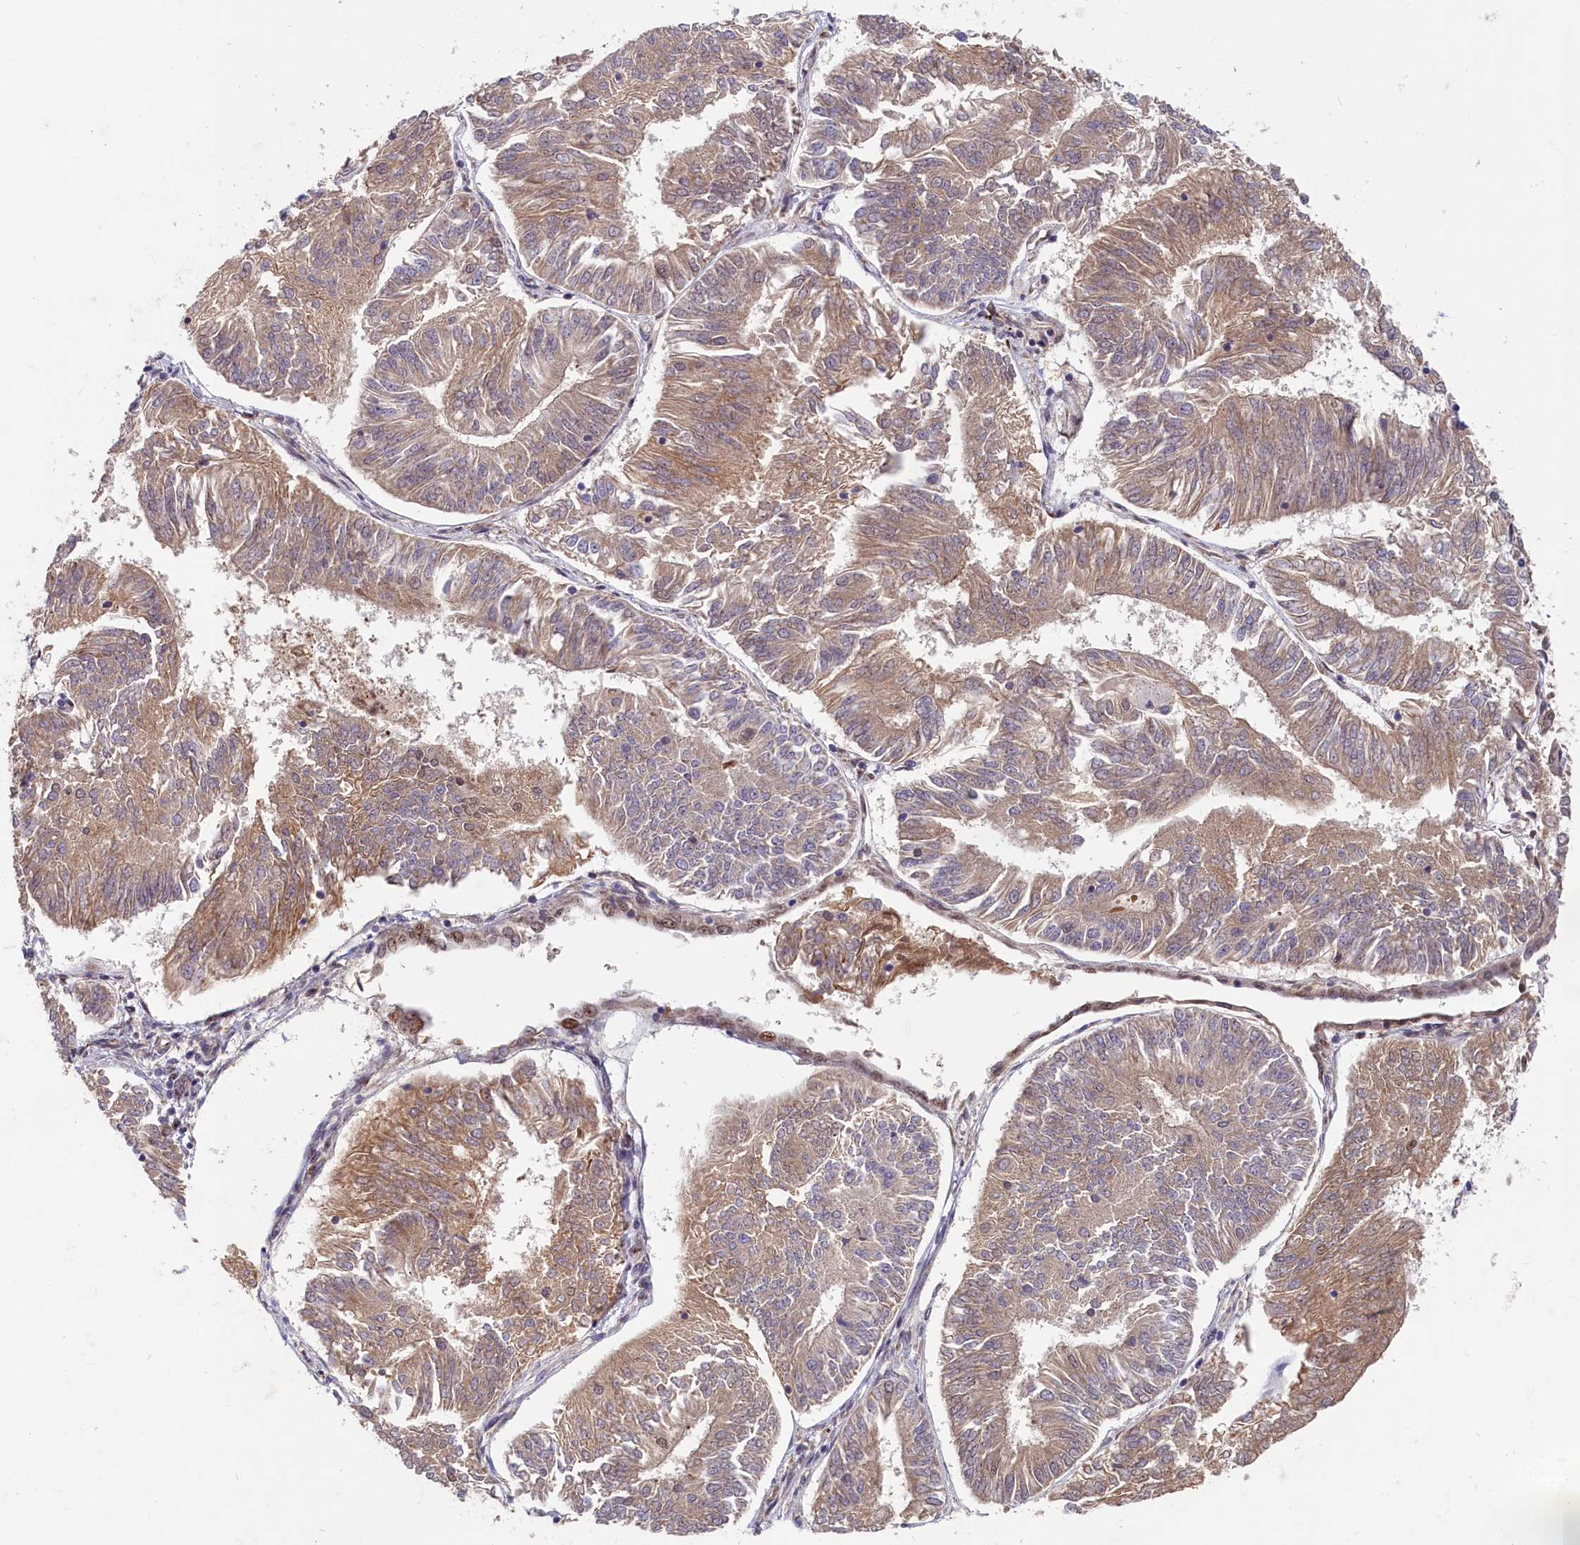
{"staining": {"intensity": "weak", "quantity": ">75%", "location": "cytoplasmic/membranous"}, "tissue": "endometrial cancer", "cell_type": "Tumor cells", "image_type": "cancer", "snomed": [{"axis": "morphology", "description": "Adenocarcinoma, NOS"}, {"axis": "topography", "description": "Endometrium"}], "caption": "Immunohistochemistry (IHC) micrograph of neoplastic tissue: human endometrial adenocarcinoma stained using immunohistochemistry (IHC) exhibits low levels of weak protein expression localized specifically in the cytoplasmic/membranous of tumor cells, appearing as a cytoplasmic/membranous brown color.", "gene": "CHST12", "patient": {"sex": "female", "age": 58}}